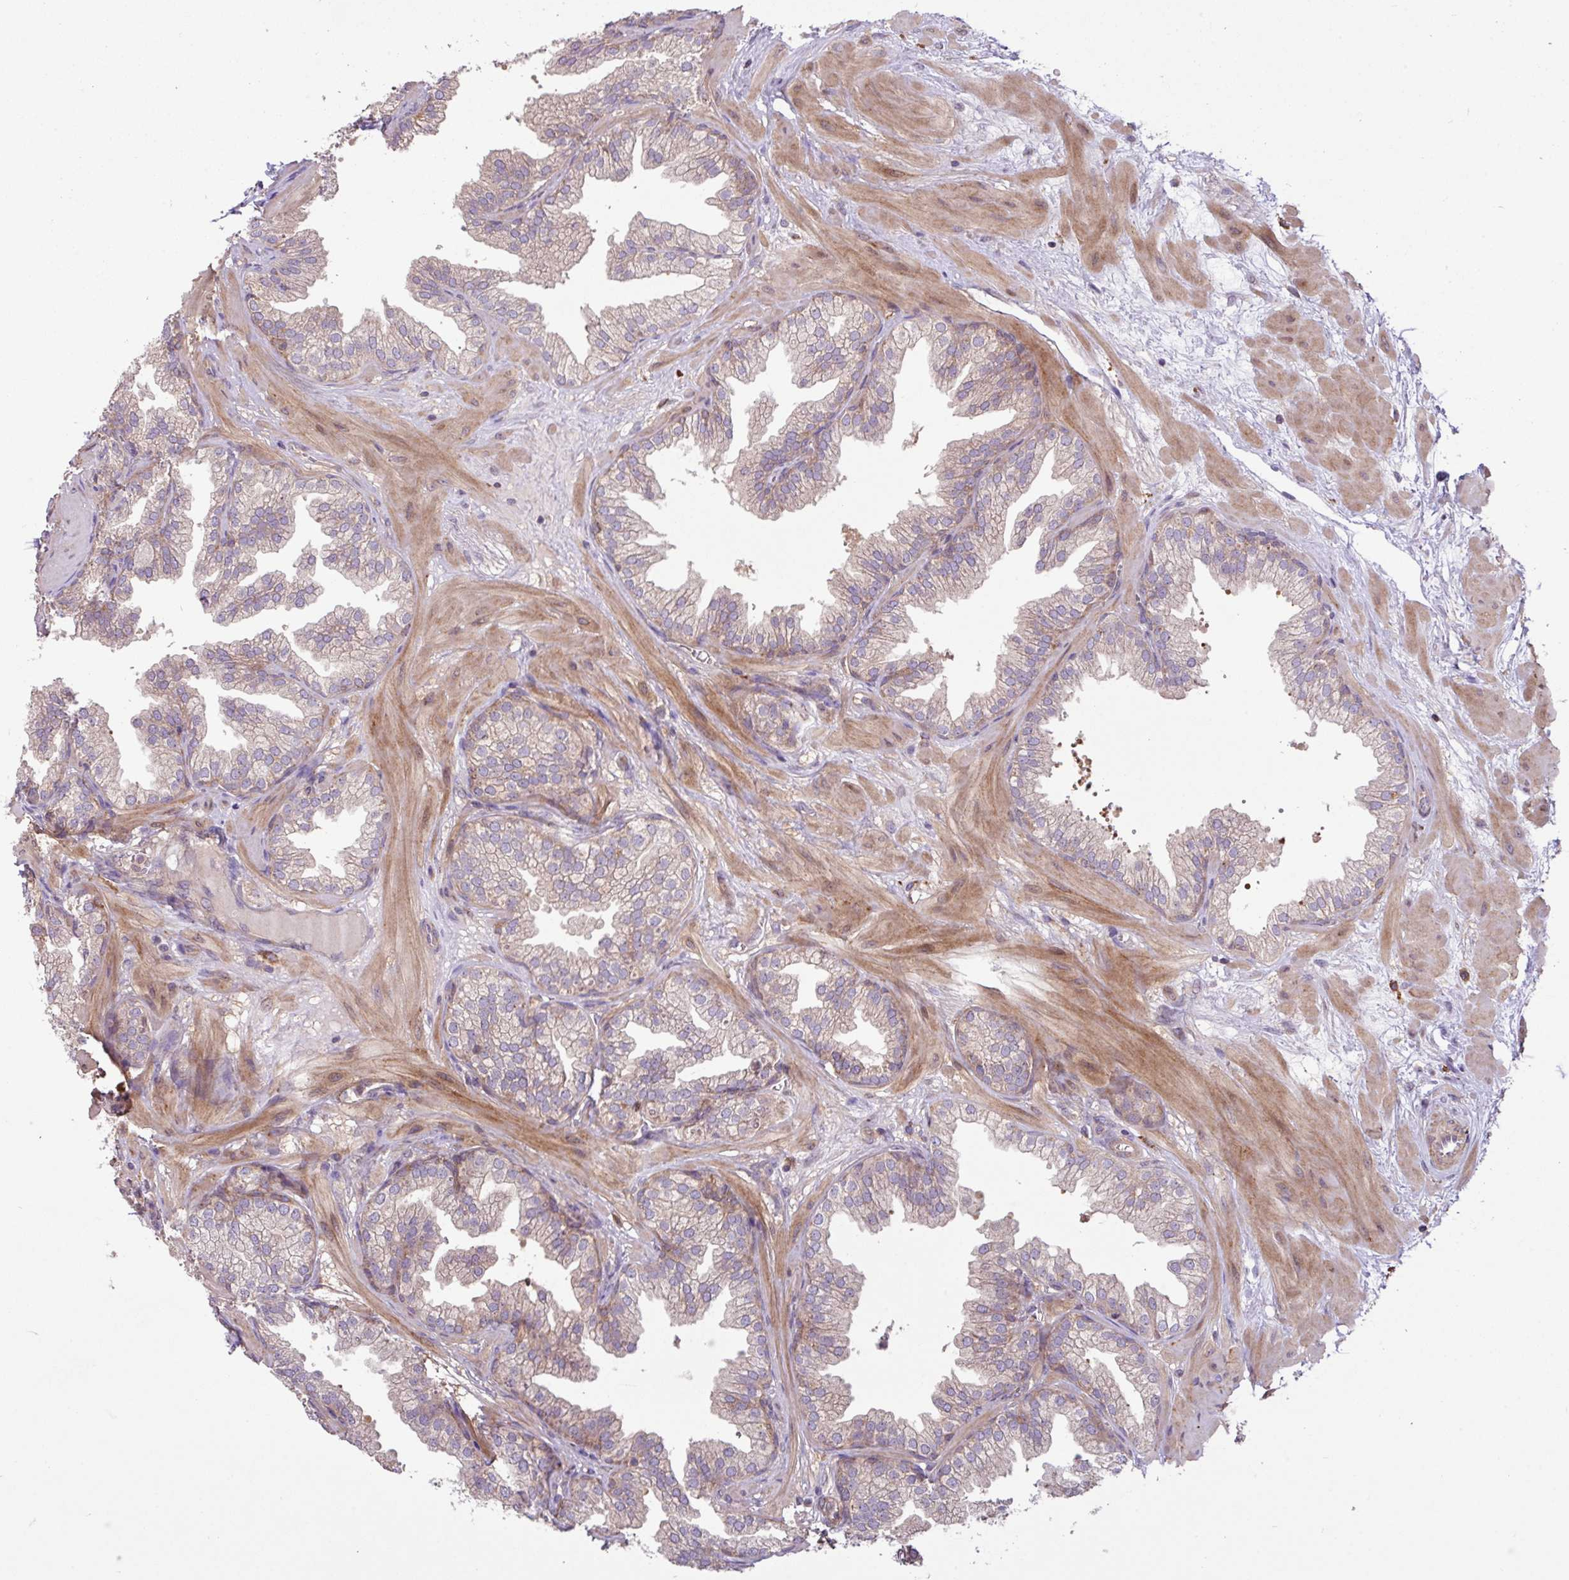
{"staining": {"intensity": "weak", "quantity": "25%-75%", "location": "cytoplasmic/membranous"}, "tissue": "prostate", "cell_type": "Glandular cells", "image_type": "normal", "snomed": [{"axis": "morphology", "description": "Normal tissue, NOS"}, {"axis": "topography", "description": "Prostate"}], "caption": "IHC (DAB (3,3'-diaminobenzidine)) staining of unremarkable prostate reveals weak cytoplasmic/membranous protein positivity in approximately 25%-75% of glandular cells.", "gene": "ARHGEF25", "patient": {"sex": "male", "age": 37}}